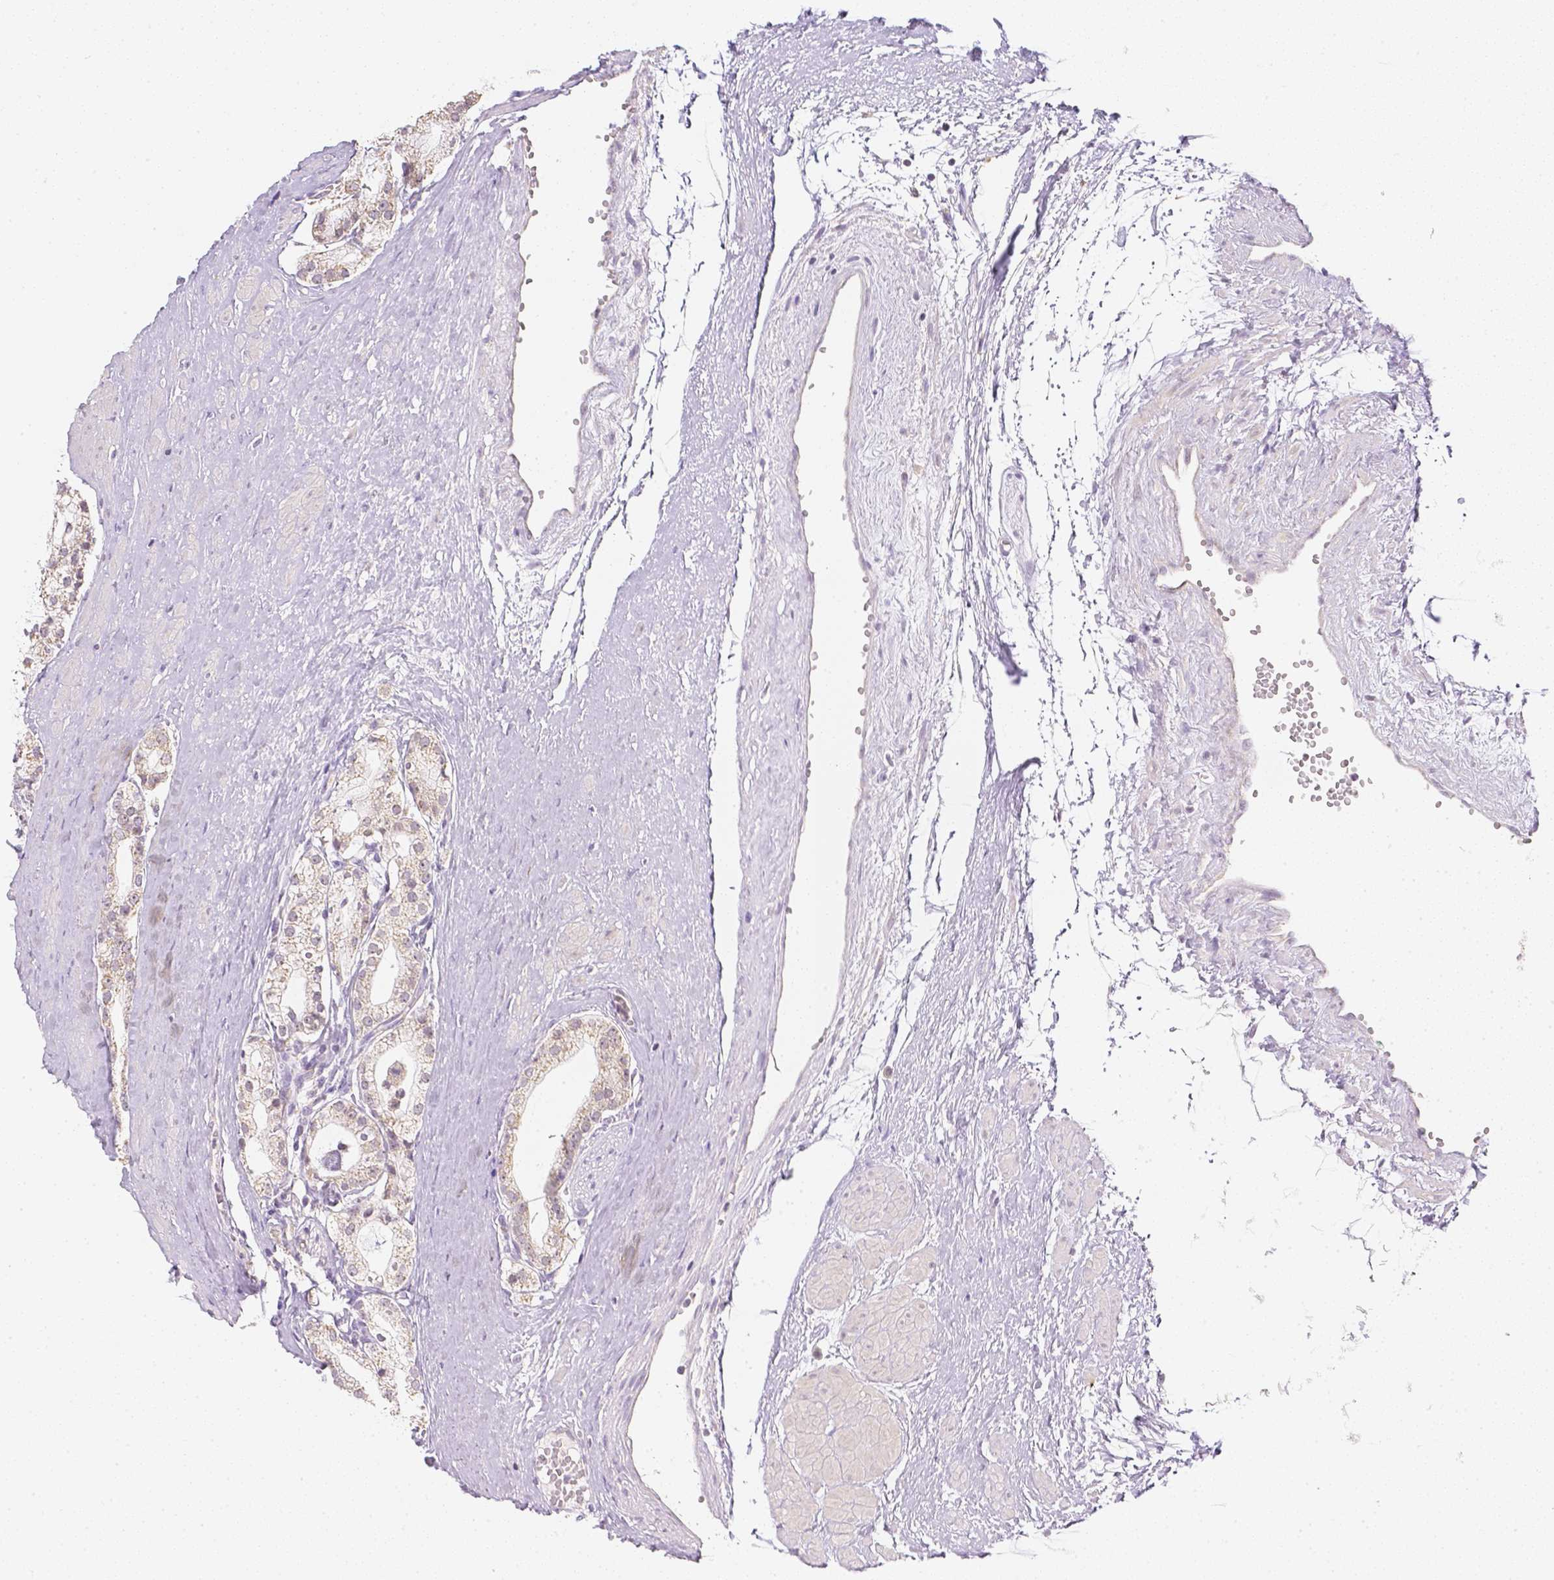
{"staining": {"intensity": "negative", "quantity": "none", "location": "none"}, "tissue": "prostate cancer", "cell_type": "Tumor cells", "image_type": "cancer", "snomed": [{"axis": "morphology", "description": "Adenocarcinoma, High grade"}, {"axis": "topography", "description": "Prostate"}], "caption": "Tumor cells show no significant protein staining in high-grade adenocarcinoma (prostate). (Immunohistochemistry (ihc), brightfield microscopy, high magnification).", "gene": "NVL", "patient": {"sex": "male", "age": 71}}